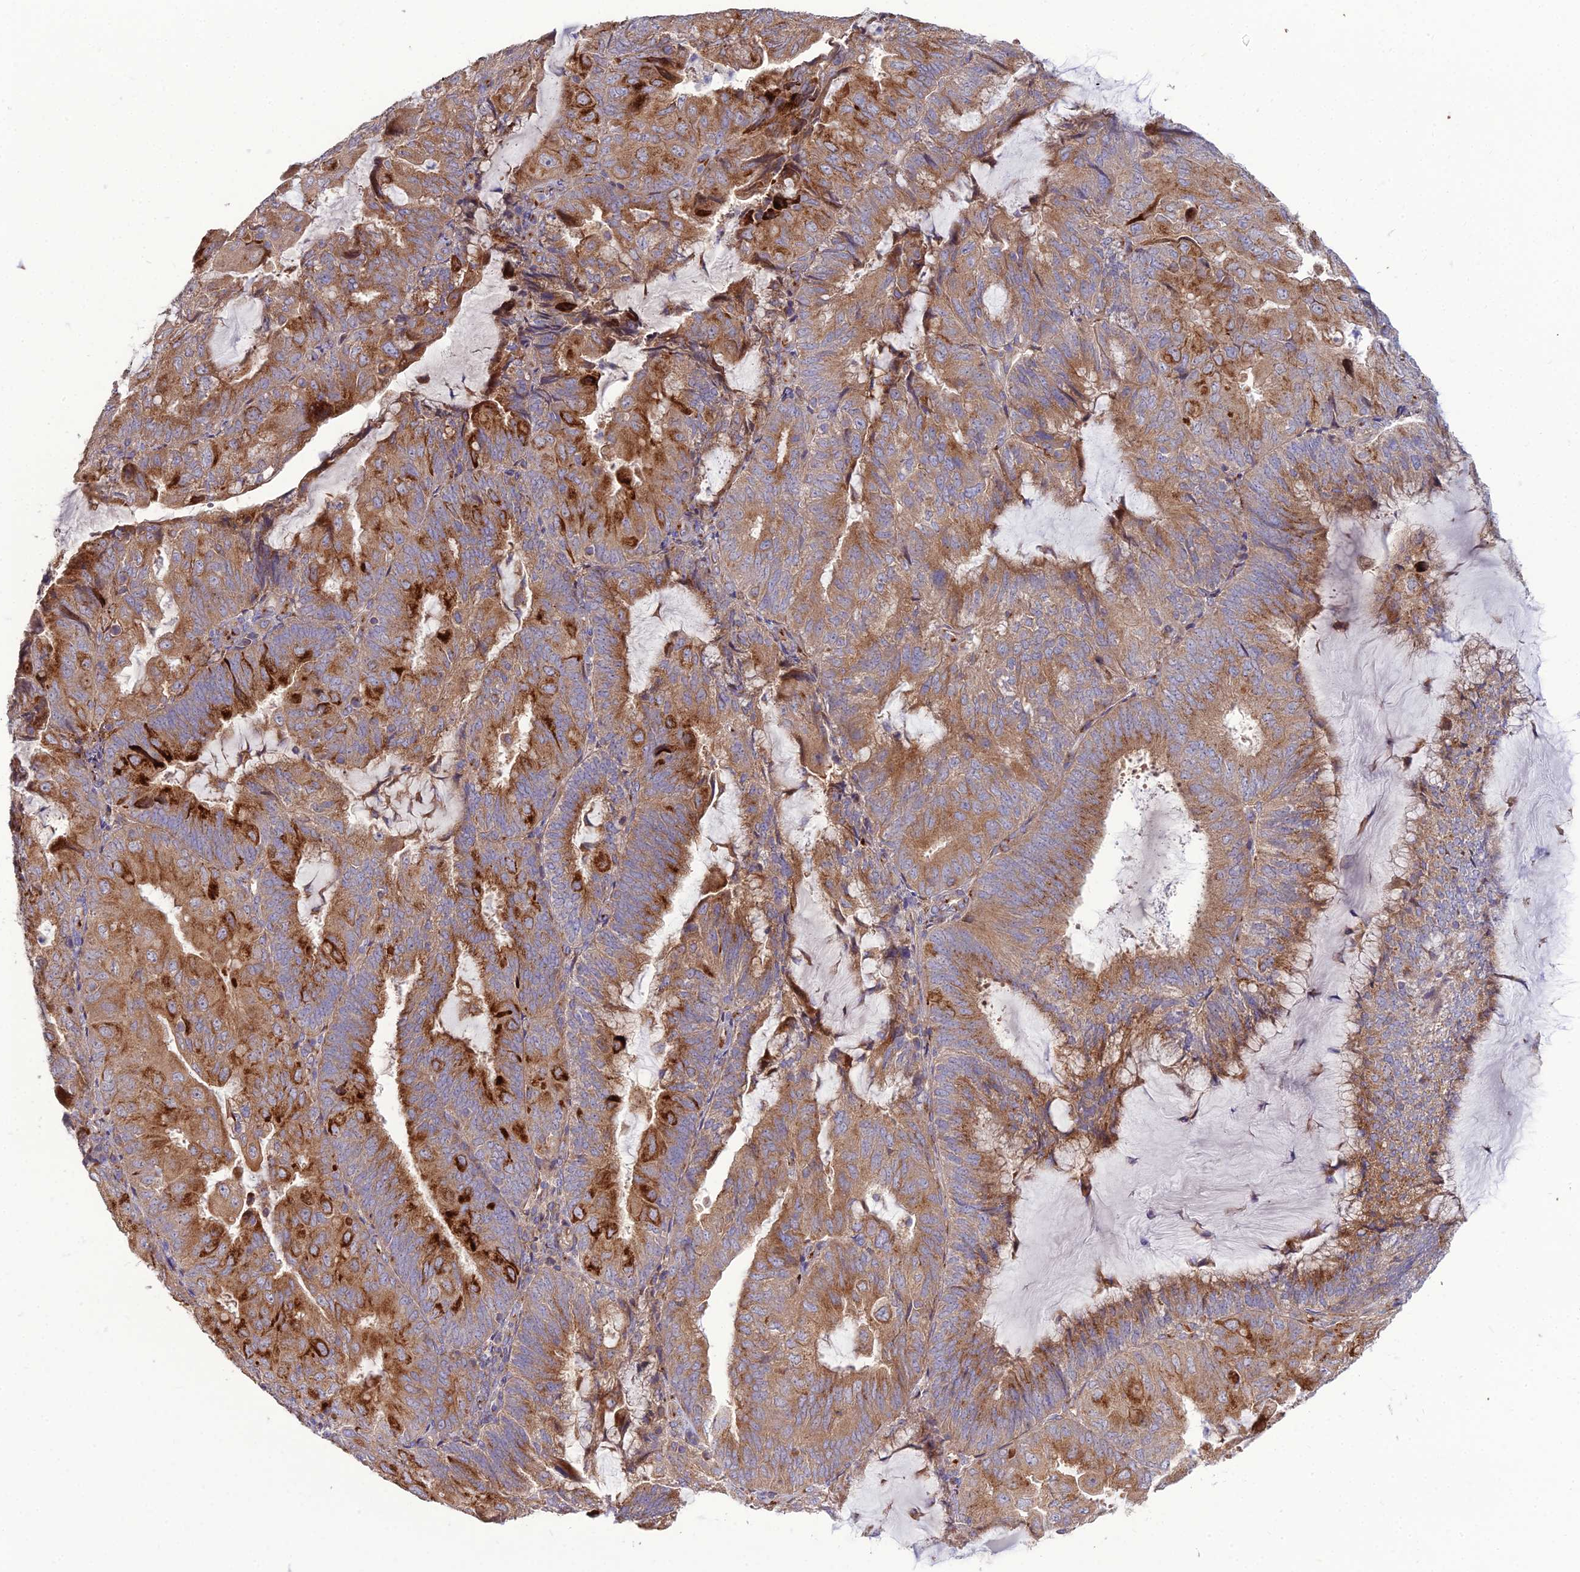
{"staining": {"intensity": "moderate", "quantity": ">75%", "location": "cytoplasmic/membranous"}, "tissue": "endometrial cancer", "cell_type": "Tumor cells", "image_type": "cancer", "snomed": [{"axis": "morphology", "description": "Adenocarcinoma, NOS"}, {"axis": "topography", "description": "Endometrium"}], "caption": "Protein staining of adenocarcinoma (endometrial) tissue demonstrates moderate cytoplasmic/membranous positivity in about >75% of tumor cells.", "gene": "SPRYD7", "patient": {"sex": "female", "age": 81}}